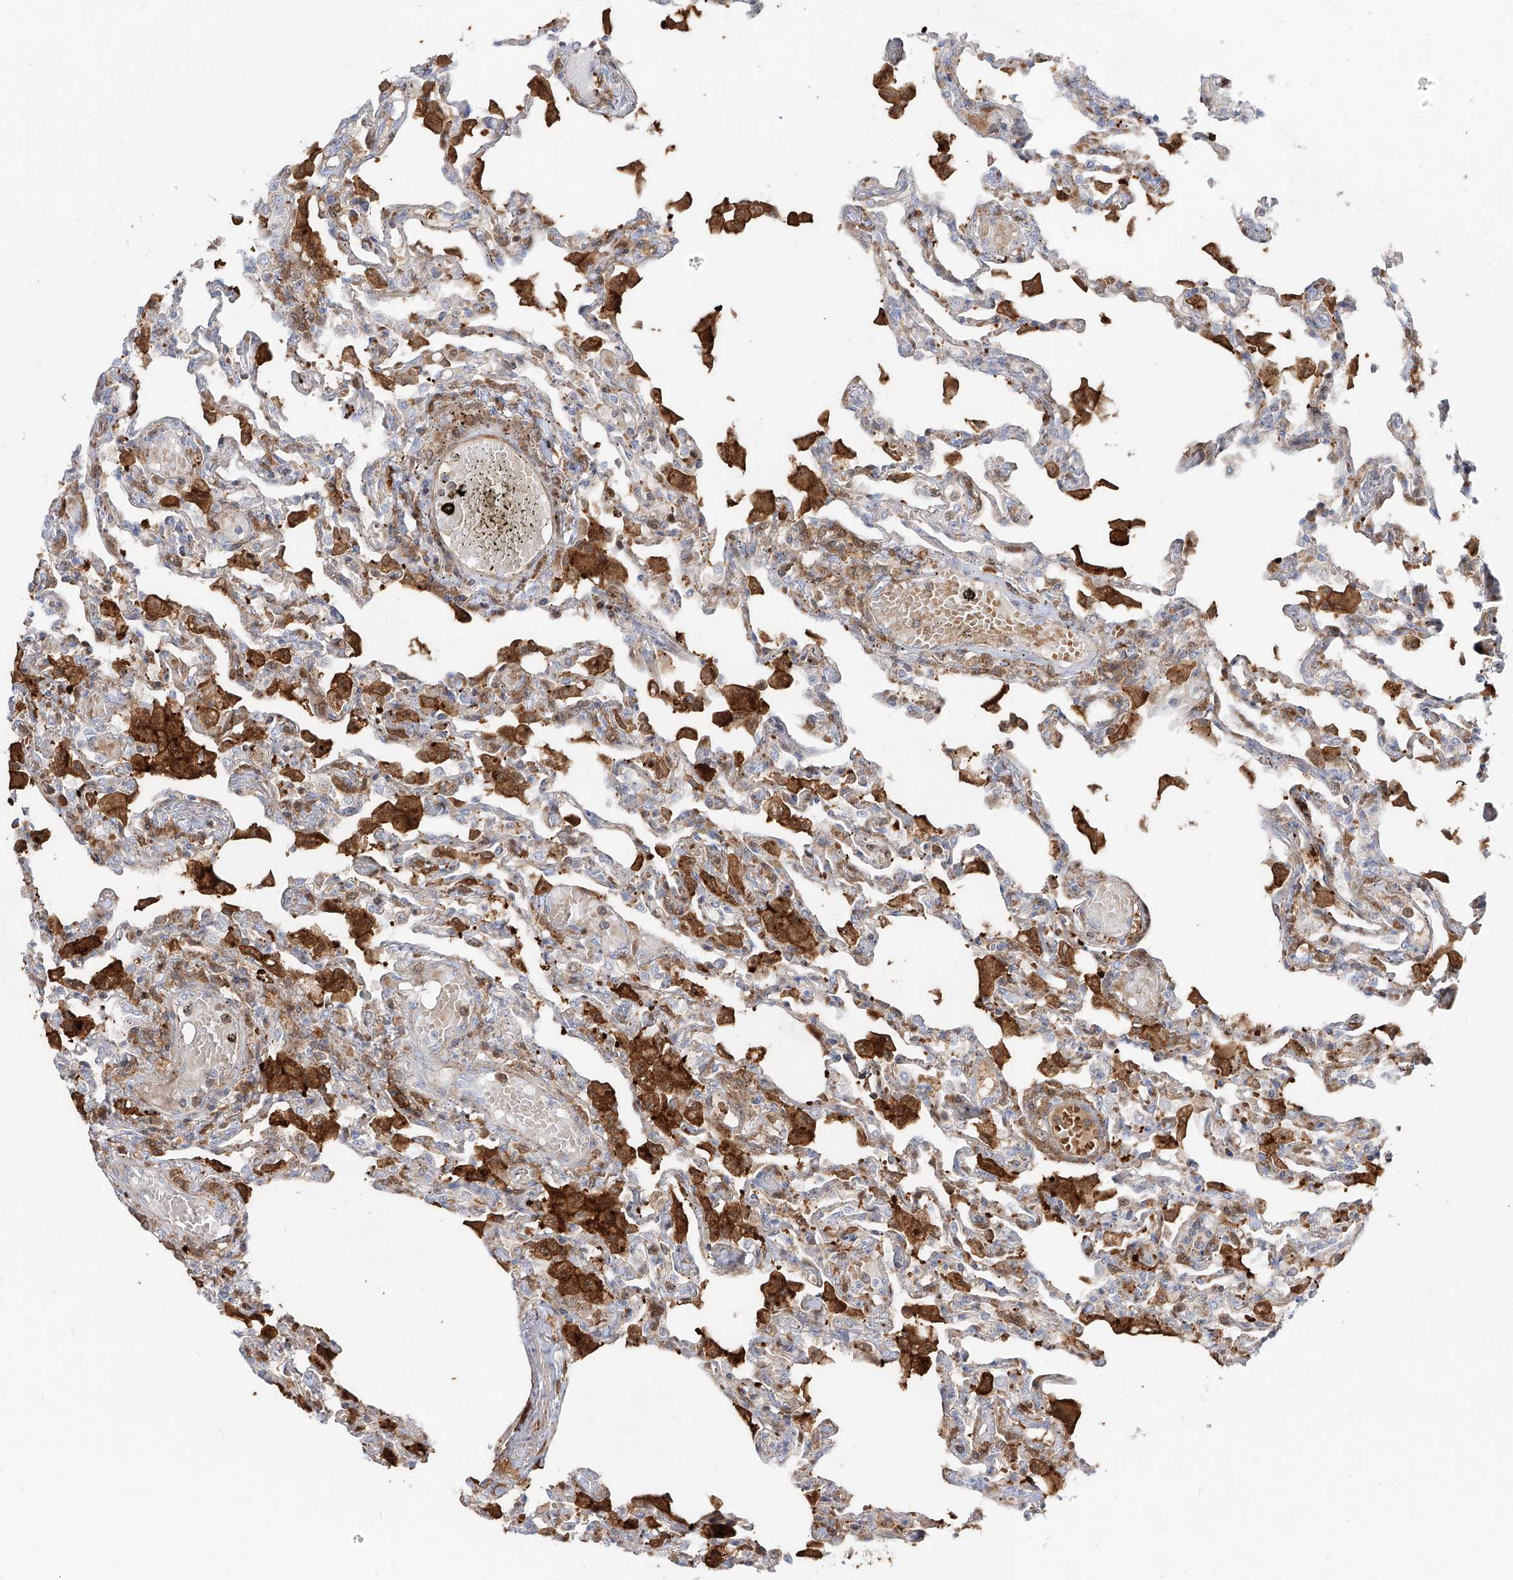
{"staining": {"intensity": "moderate", "quantity": "<25%", "location": "cytoplasmic/membranous"}, "tissue": "lung", "cell_type": "Alveolar cells", "image_type": "normal", "snomed": [{"axis": "morphology", "description": "Normal tissue, NOS"}, {"axis": "topography", "description": "Bronchus"}, {"axis": "topography", "description": "Lung"}], "caption": "A micrograph of human lung stained for a protein reveals moderate cytoplasmic/membranous brown staining in alveolar cells.", "gene": "KYNU", "patient": {"sex": "female", "age": 49}}